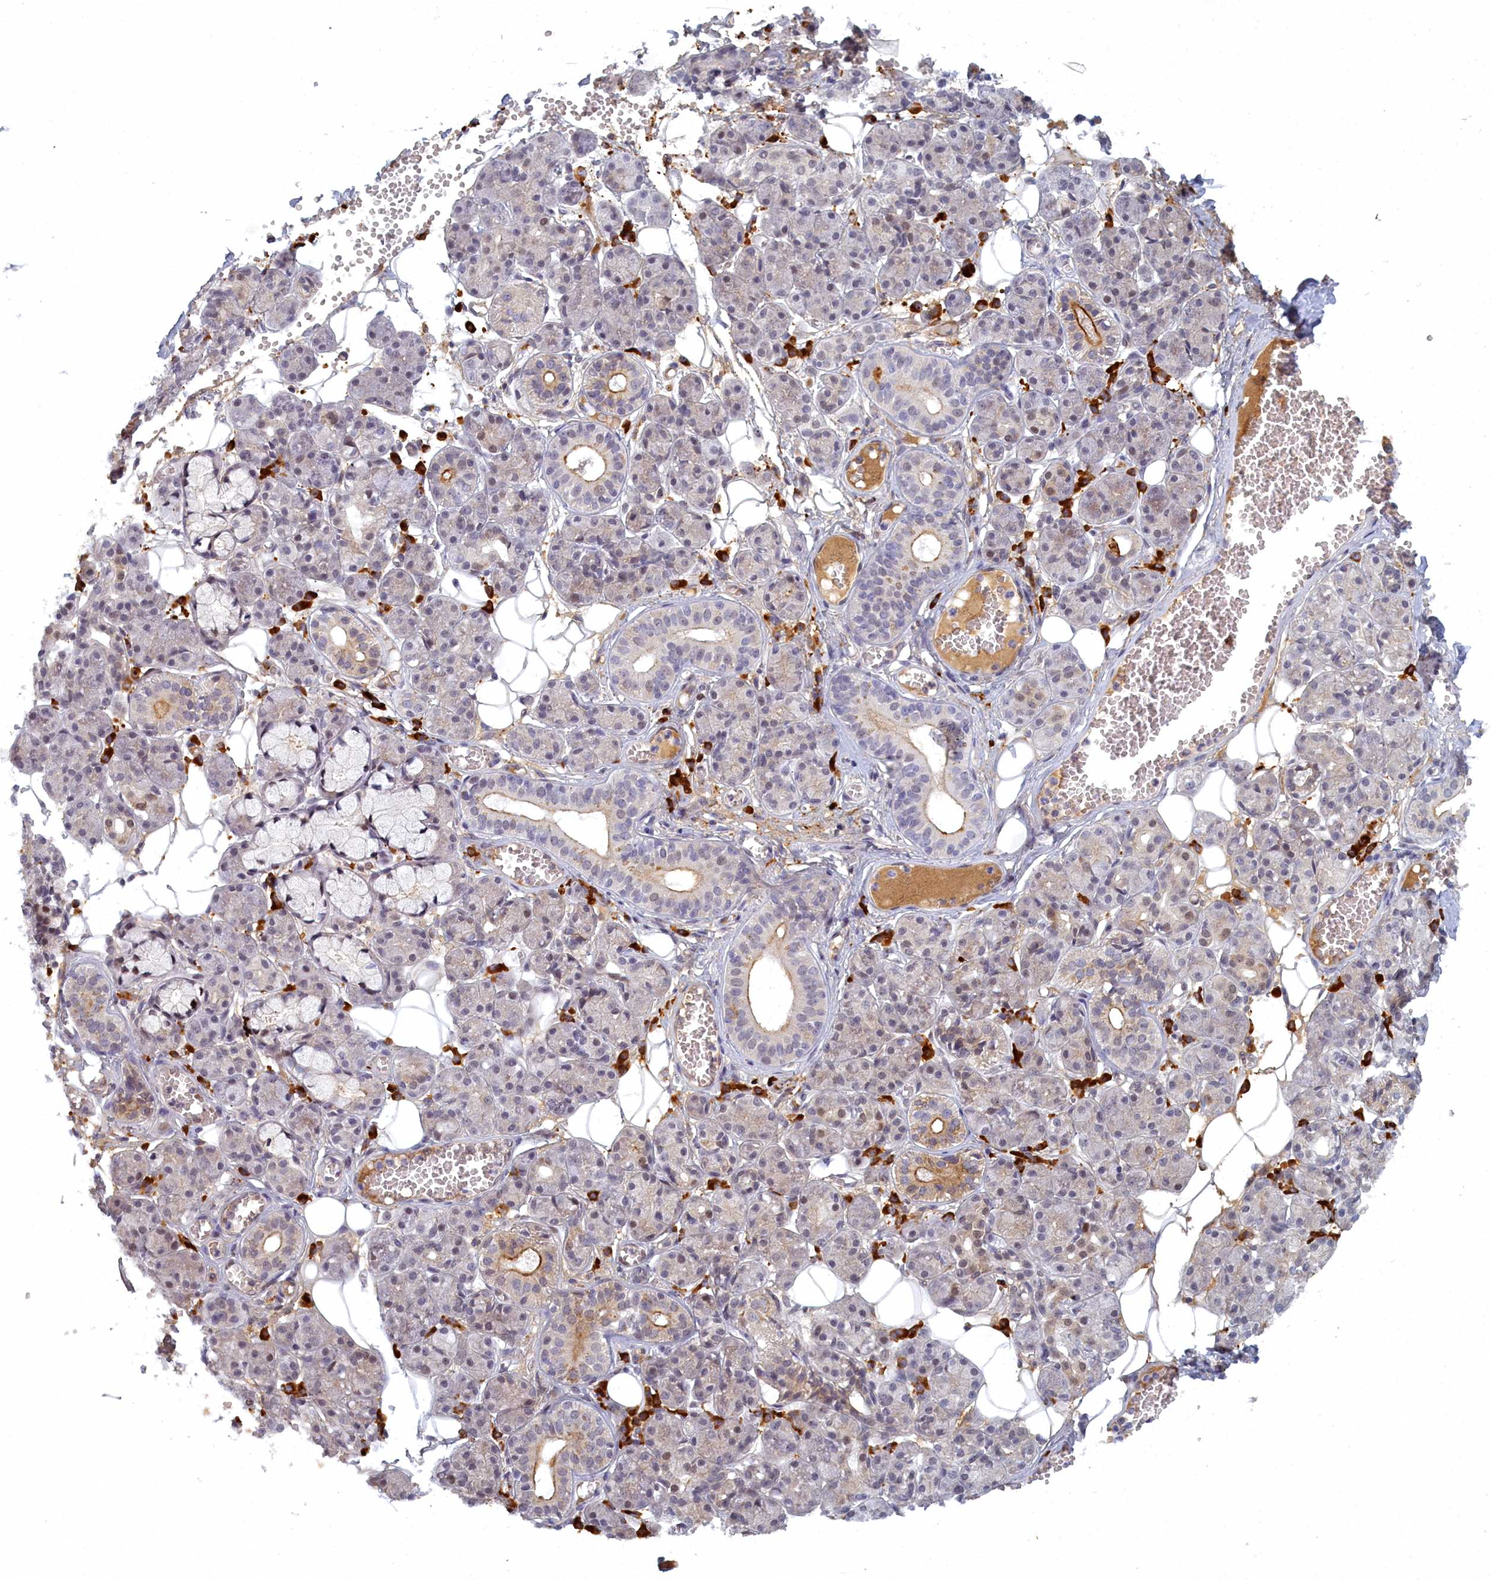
{"staining": {"intensity": "moderate", "quantity": "<25%", "location": "cytoplasmic/membranous"}, "tissue": "salivary gland", "cell_type": "Glandular cells", "image_type": "normal", "snomed": [{"axis": "morphology", "description": "Normal tissue, NOS"}, {"axis": "topography", "description": "Salivary gland"}], "caption": "Protein analysis of benign salivary gland exhibits moderate cytoplasmic/membranous expression in about <25% of glandular cells.", "gene": "DNAJC17", "patient": {"sex": "male", "age": 63}}